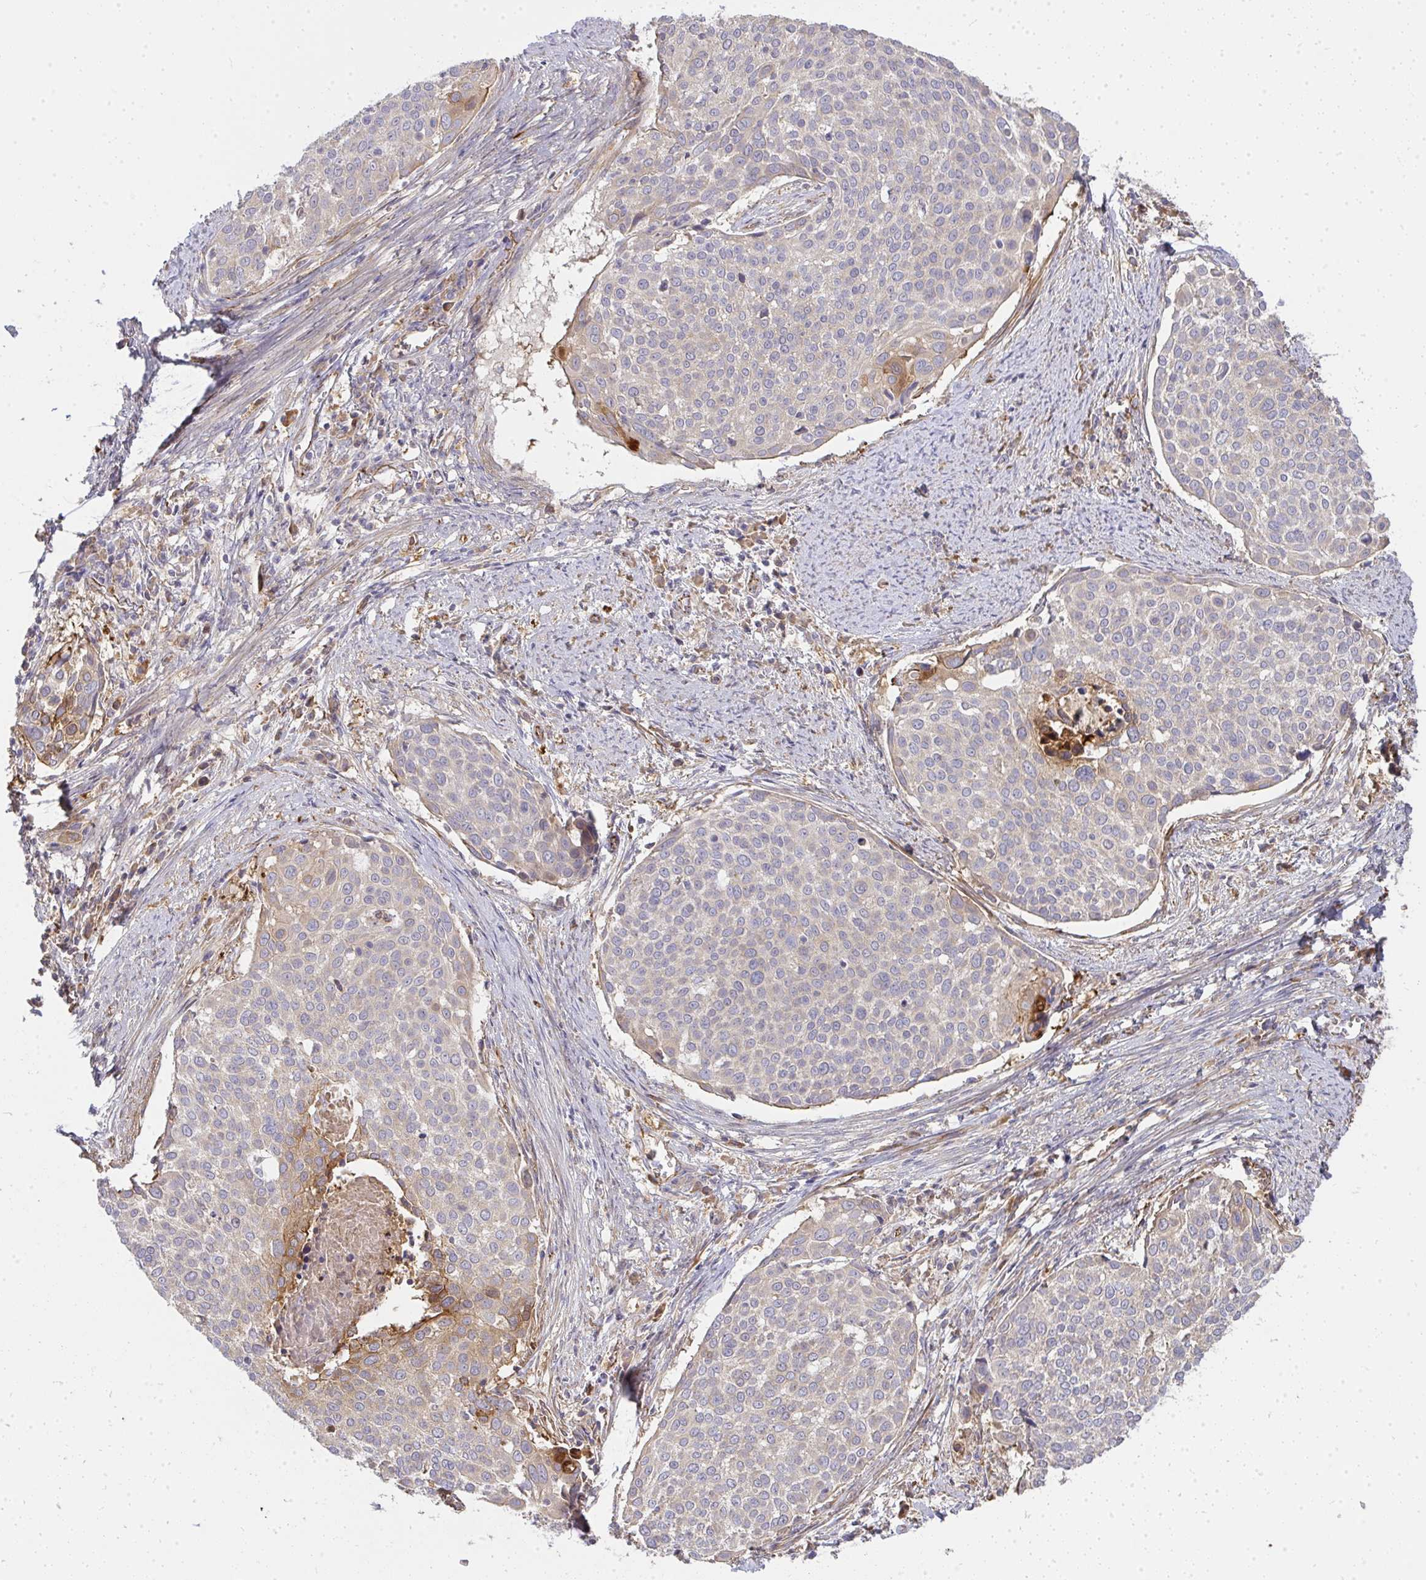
{"staining": {"intensity": "moderate", "quantity": "<25%", "location": "cytoplasmic/membranous"}, "tissue": "cervical cancer", "cell_type": "Tumor cells", "image_type": "cancer", "snomed": [{"axis": "morphology", "description": "Squamous cell carcinoma, NOS"}, {"axis": "topography", "description": "Cervix"}], "caption": "Cervical cancer (squamous cell carcinoma) stained for a protein exhibits moderate cytoplasmic/membranous positivity in tumor cells.", "gene": "B4GALT6", "patient": {"sex": "female", "age": 39}}